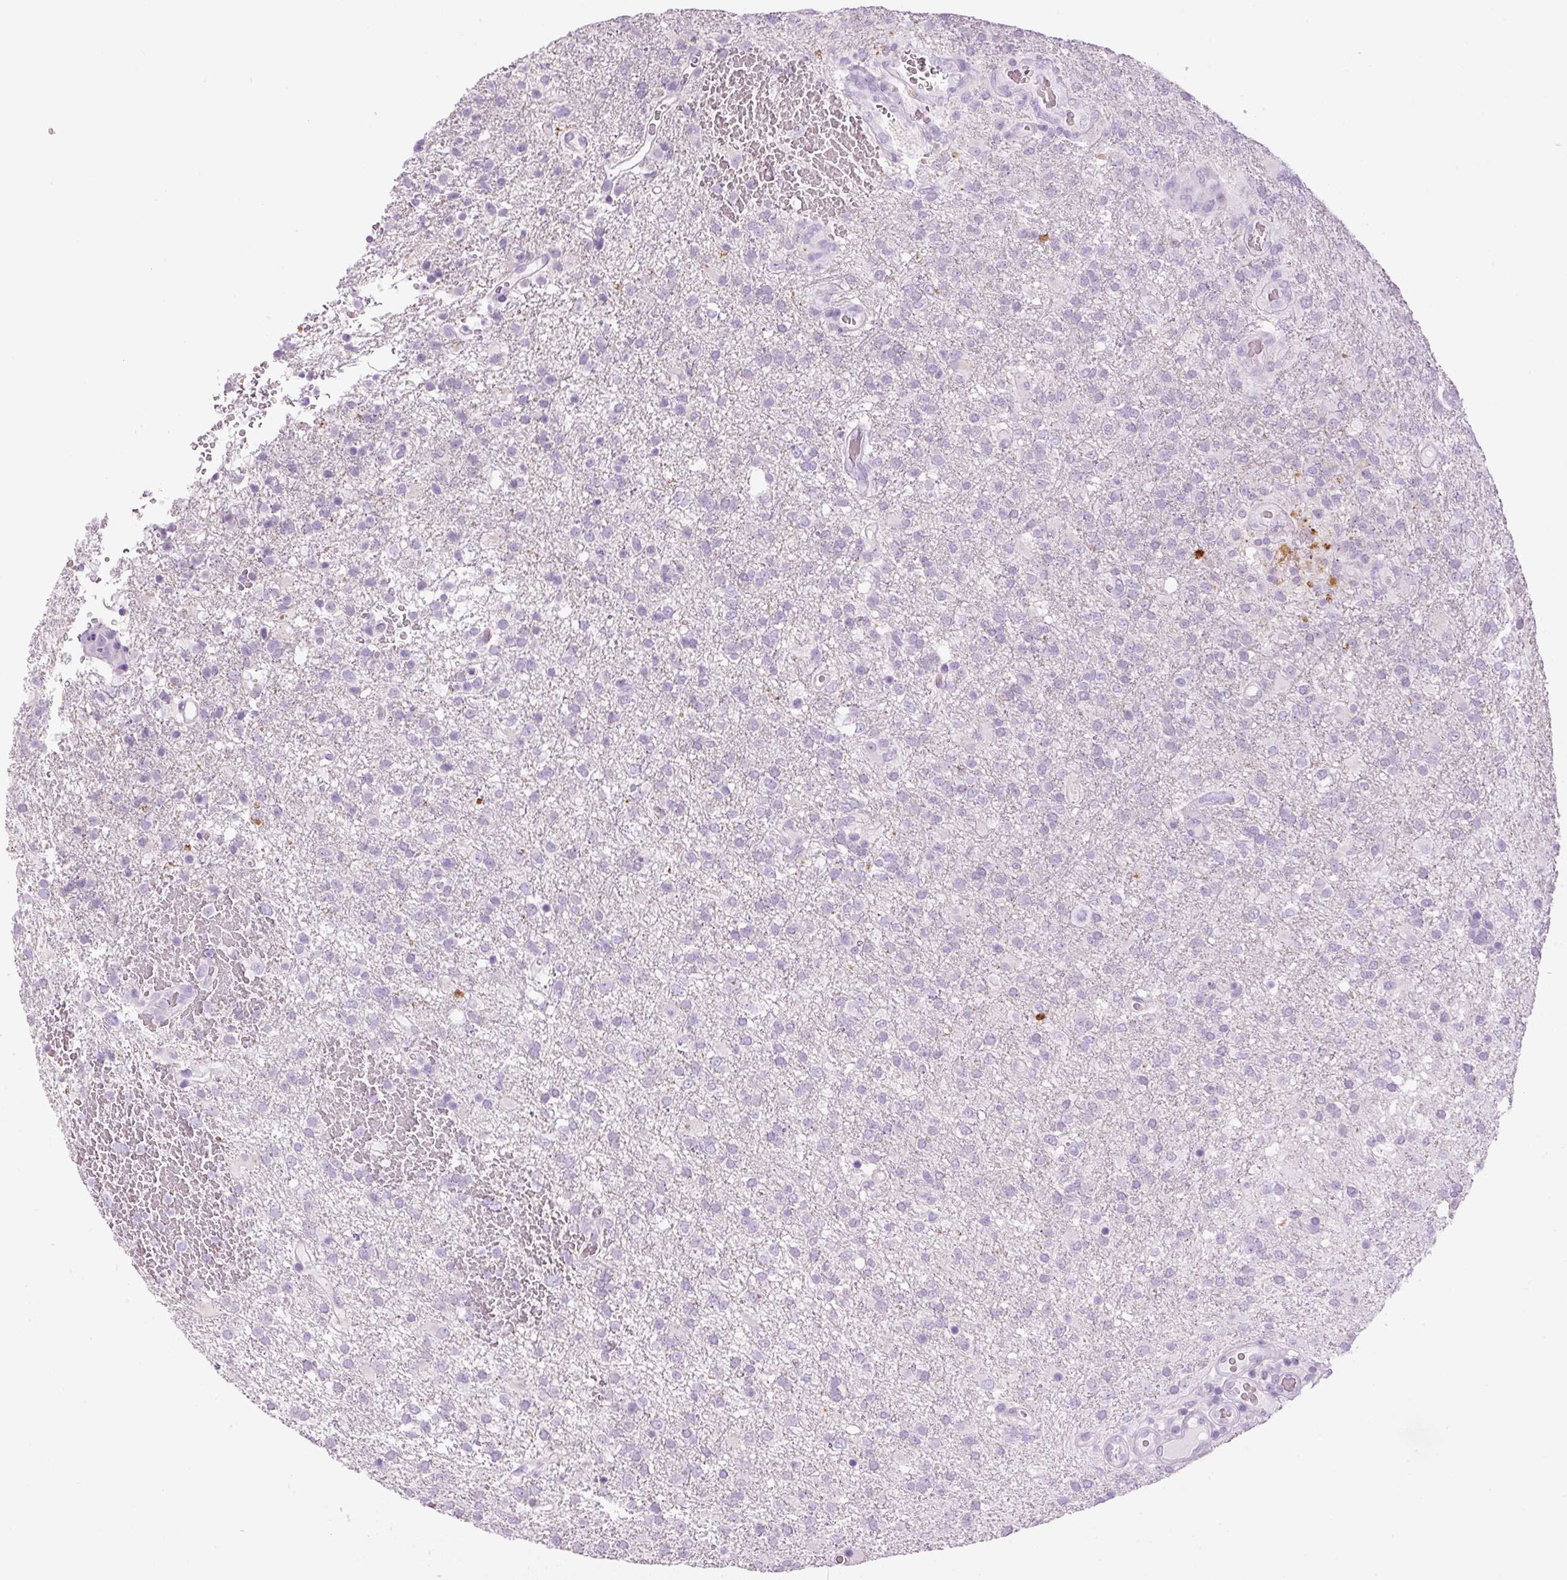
{"staining": {"intensity": "negative", "quantity": "none", "location": "none"}, "tissue": "glioma", "cell_type": "Tumor cells", "image_type": "cancer", "snomed": [{"axis": "morphology", "description": "Glioma, malignant, High grade"}, {"axis": "topography", "description": "Brain"}], "caption": "This is an IHC image of human high-grade glioma (malignant). There is no positivity in tumor cells.", "gene": "CARD16", "patient": {"sex": "female", "age": 74}}